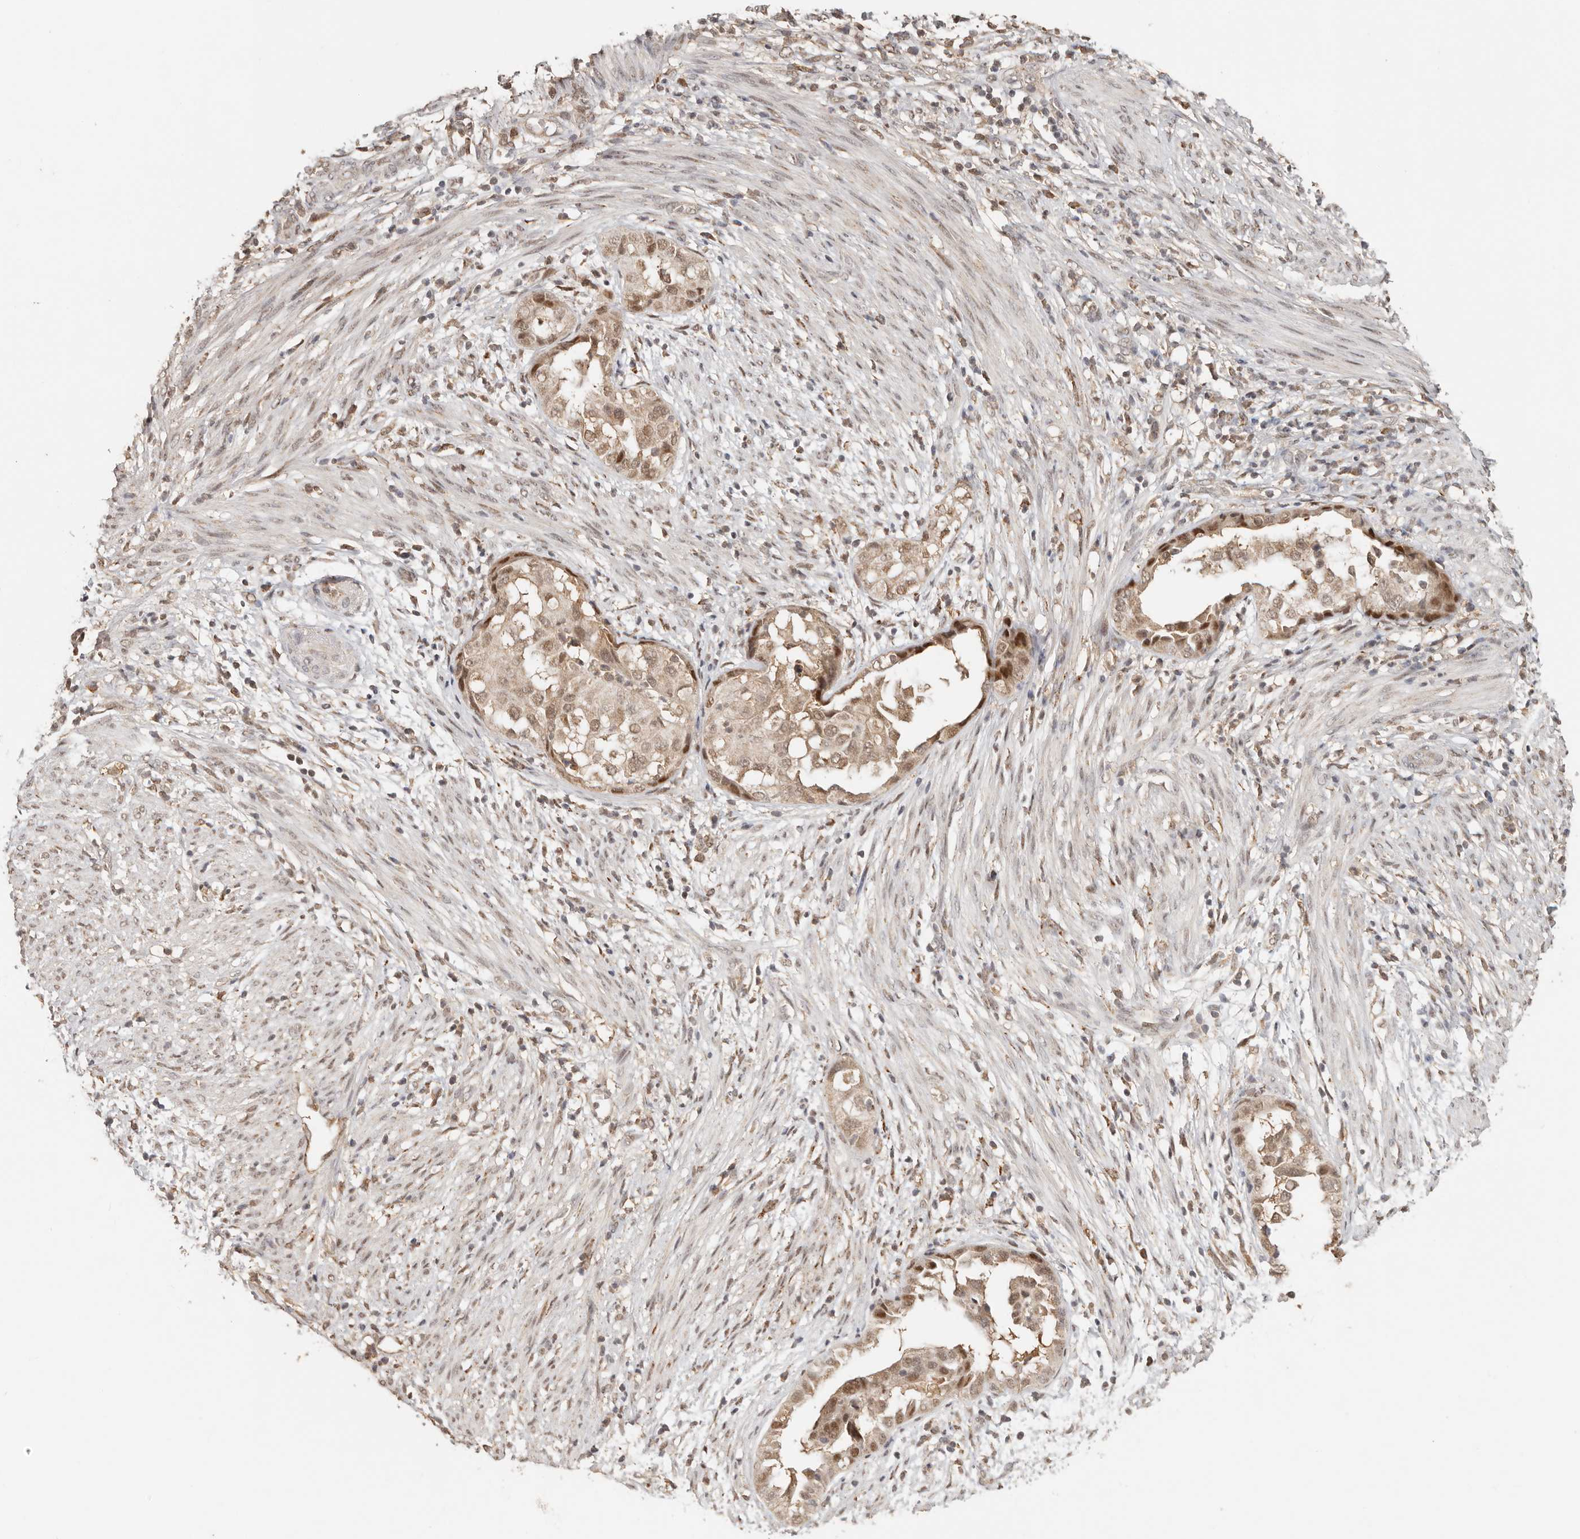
{"staining": {"intensity": "moderate", "quantity": ">75%", "location": "cytoplasmic/membranous,nuclear"}, "tissue": "endometrial cancer", "cell_type": "Tumor cells", "image_type": "cancer", "snomed": [{"axis": "morphology", "description": "Adenocarcinoma, NOS"}, {"axis": "topography", "description": "Endometrium"}], "caption": "Endometrial cancer stained for a protein (brown) displays moderate cytoplasmic/membranous and nuclear positive expression in approximately >75% of tumor cells.", "gene": "SEC14L1", "patient": {"sex": "female", "age": 85}}